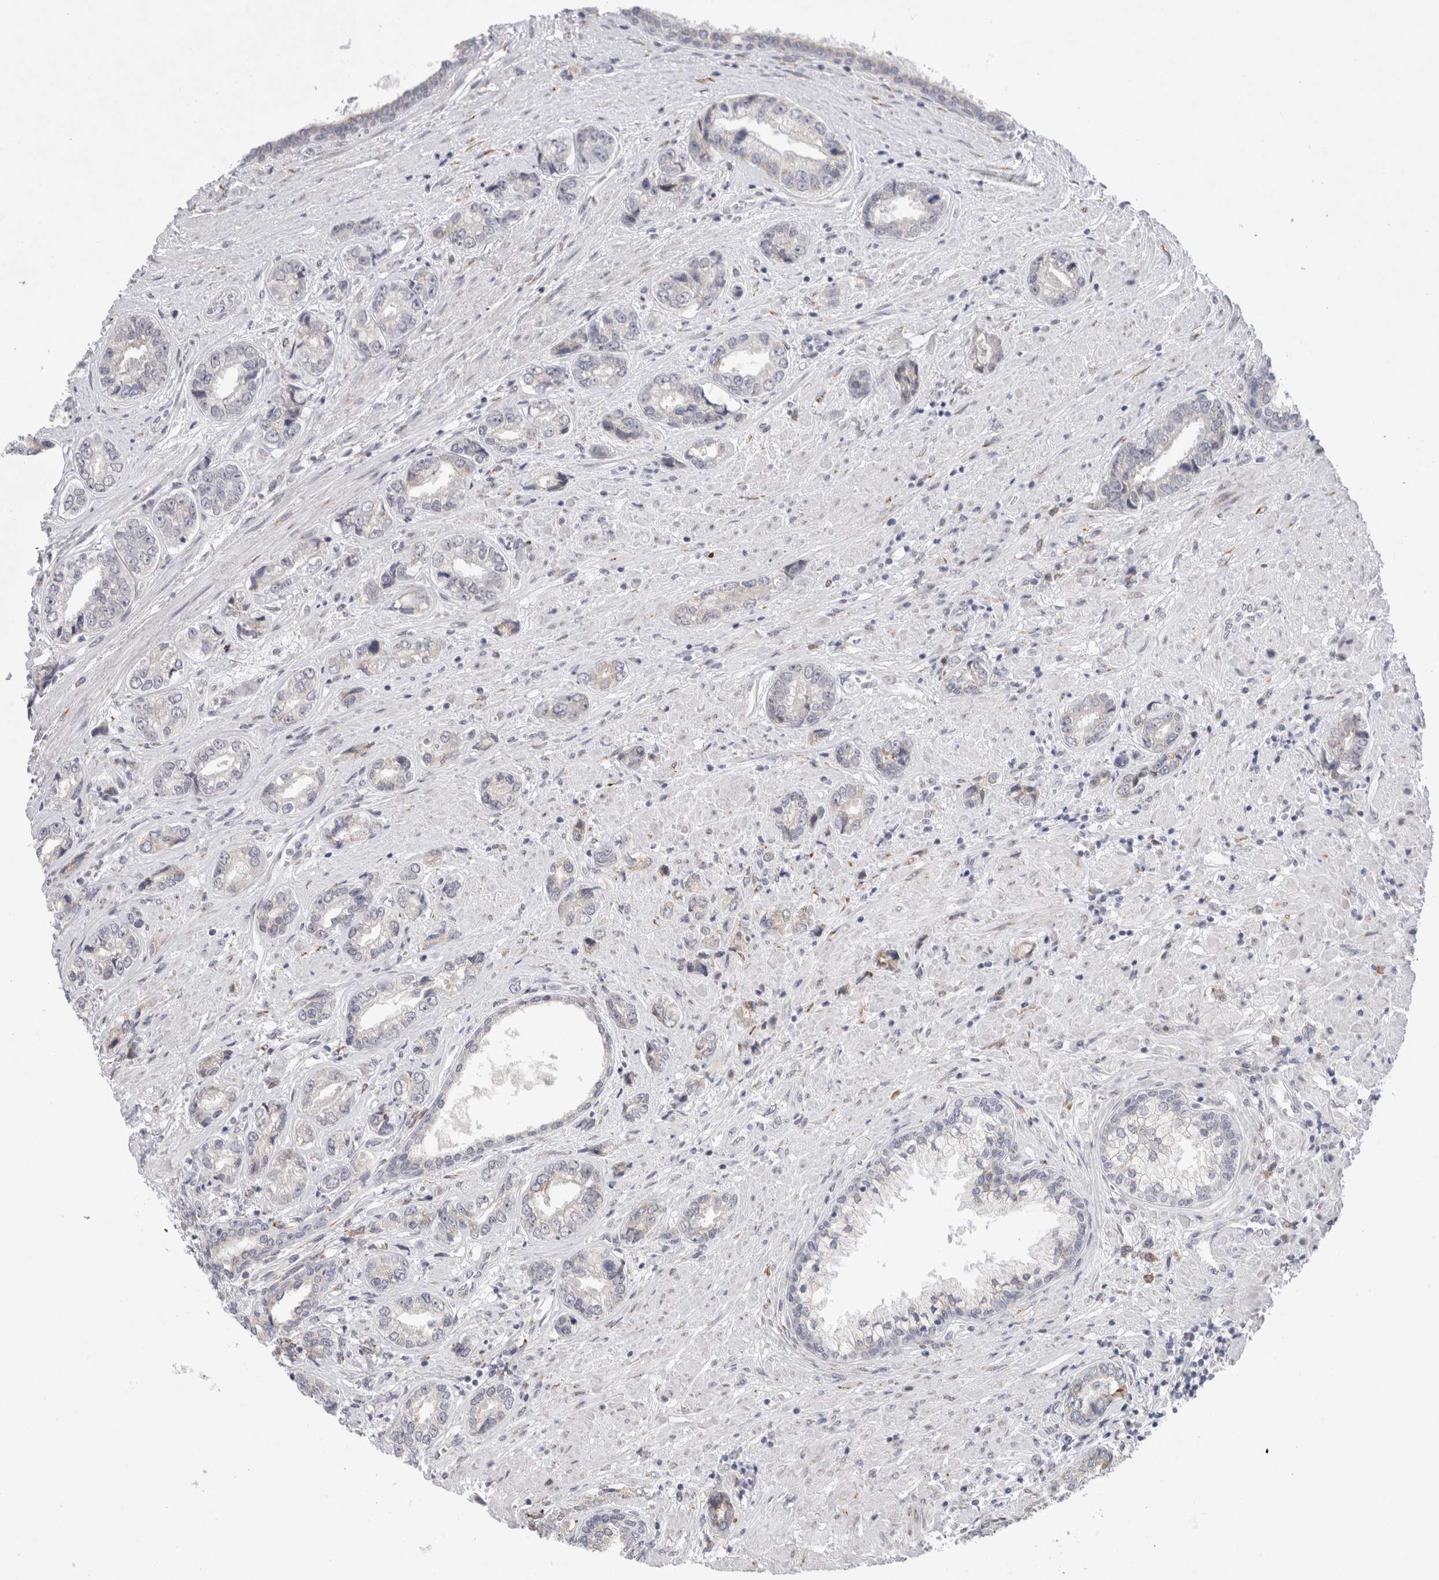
{"staining": {"intensity": "negative", "quantity": "none", "location": "none"}, "tissue": "prostate cancer", "cell_type": "Tumor cells", "image_type": "cancer", "snomed": [{"axis": "morphology", "description": "Adenocarcinoma, High grade"}, {"axis": "topography", "description": "Prostate"}], "caption": "There is no significant expression in tumor cells of prostate adenocarcinoma (high-grade).", "gene": "TRMT1L", "patient": {"sex": "male", "age": 61}}